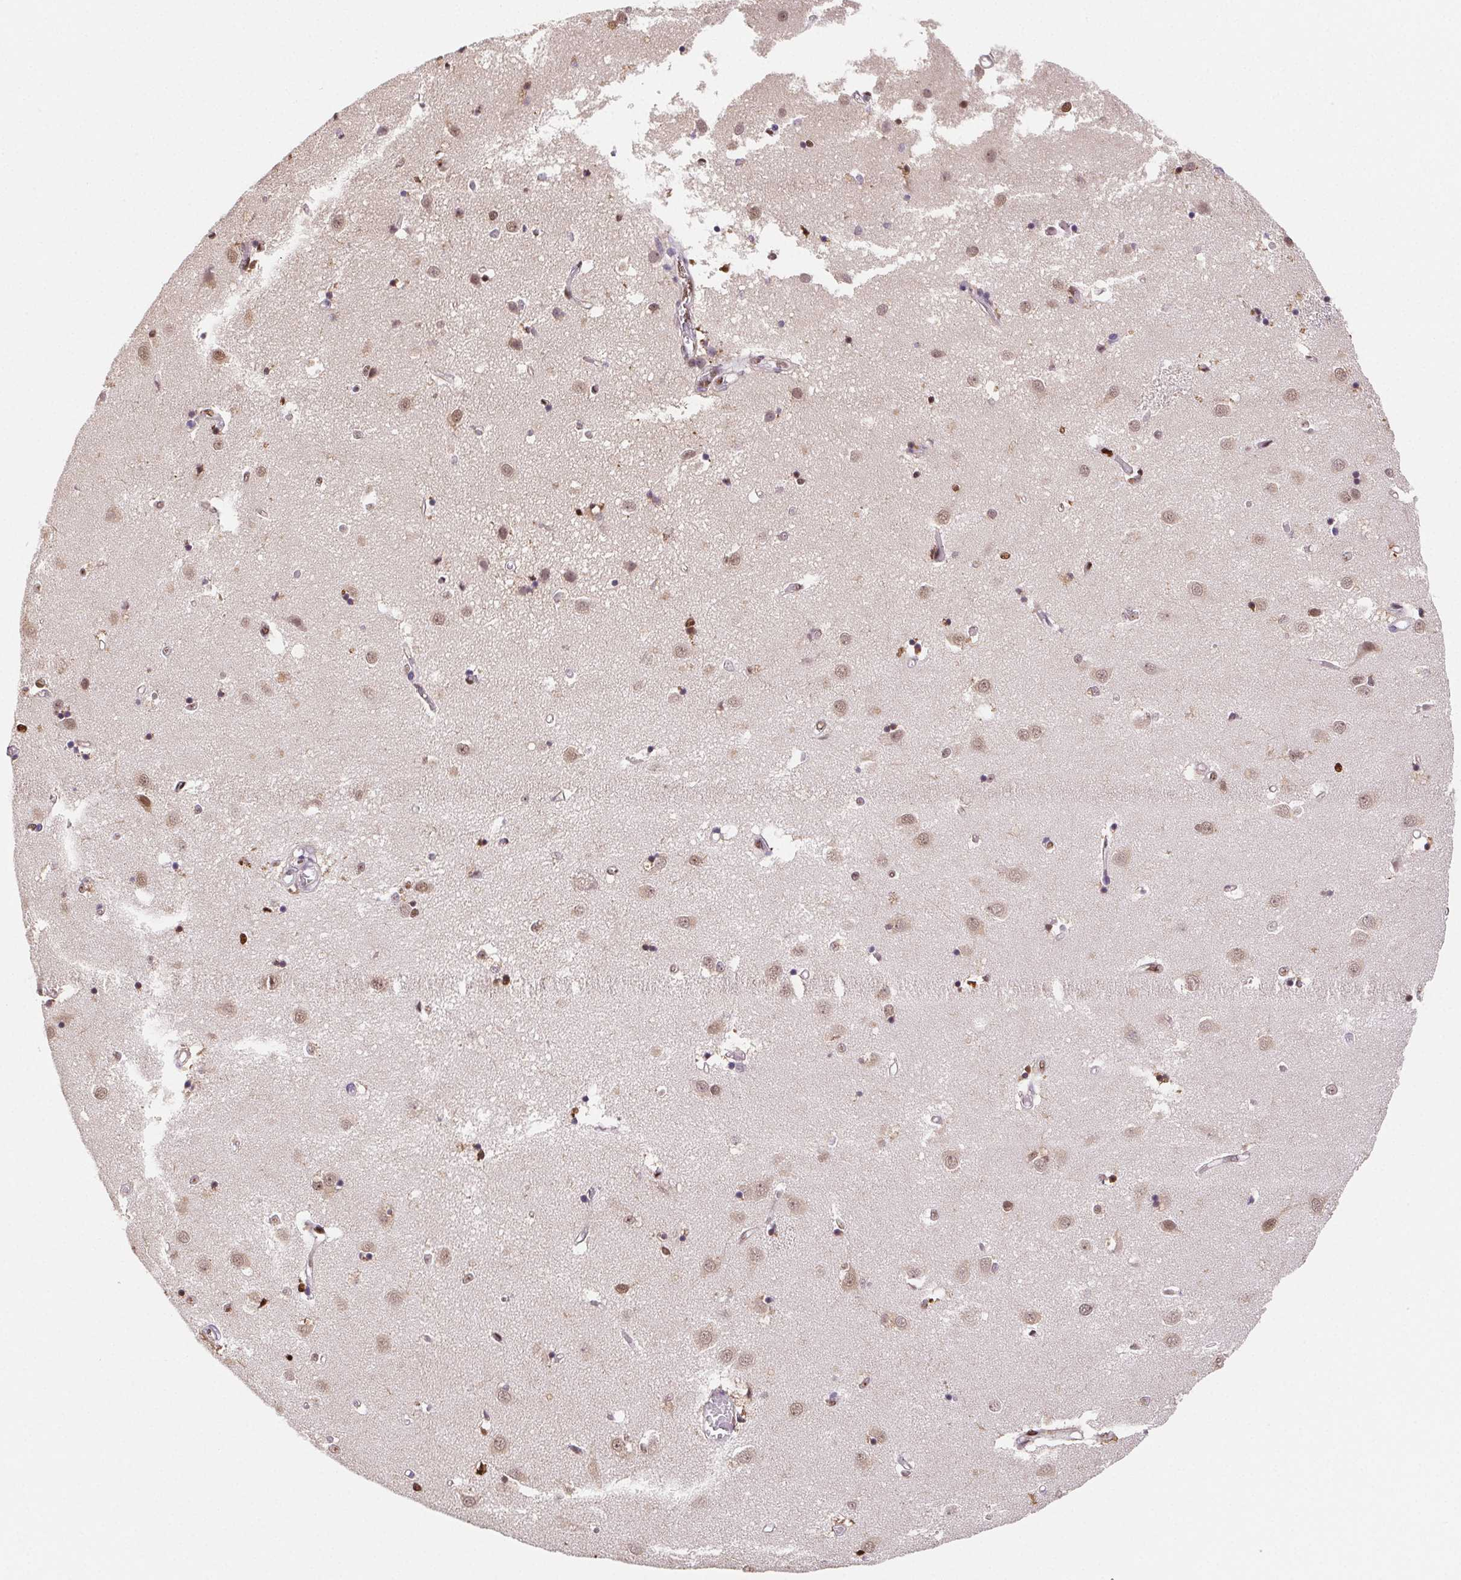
{"staining": {"intensity": "strong", "quantity": "25%-75%", "location": "nuclear"}, "tissue": "caudate", "cell_type": "Glial cells", "image_type": "normal", "snomed": [{"axis": "morphology", "description": "Normal tissue, NOS"}, {"axis": "topography", "description": "Lateral ventricle wall"}], "caption": "An IHC micrograph of benign tissue is shown. Protein staining in brown highlights strong nuclear positivity in caudate within glial cells.", "gene": "SETSIP", "patient": {"sex": "male", "age": 54}}